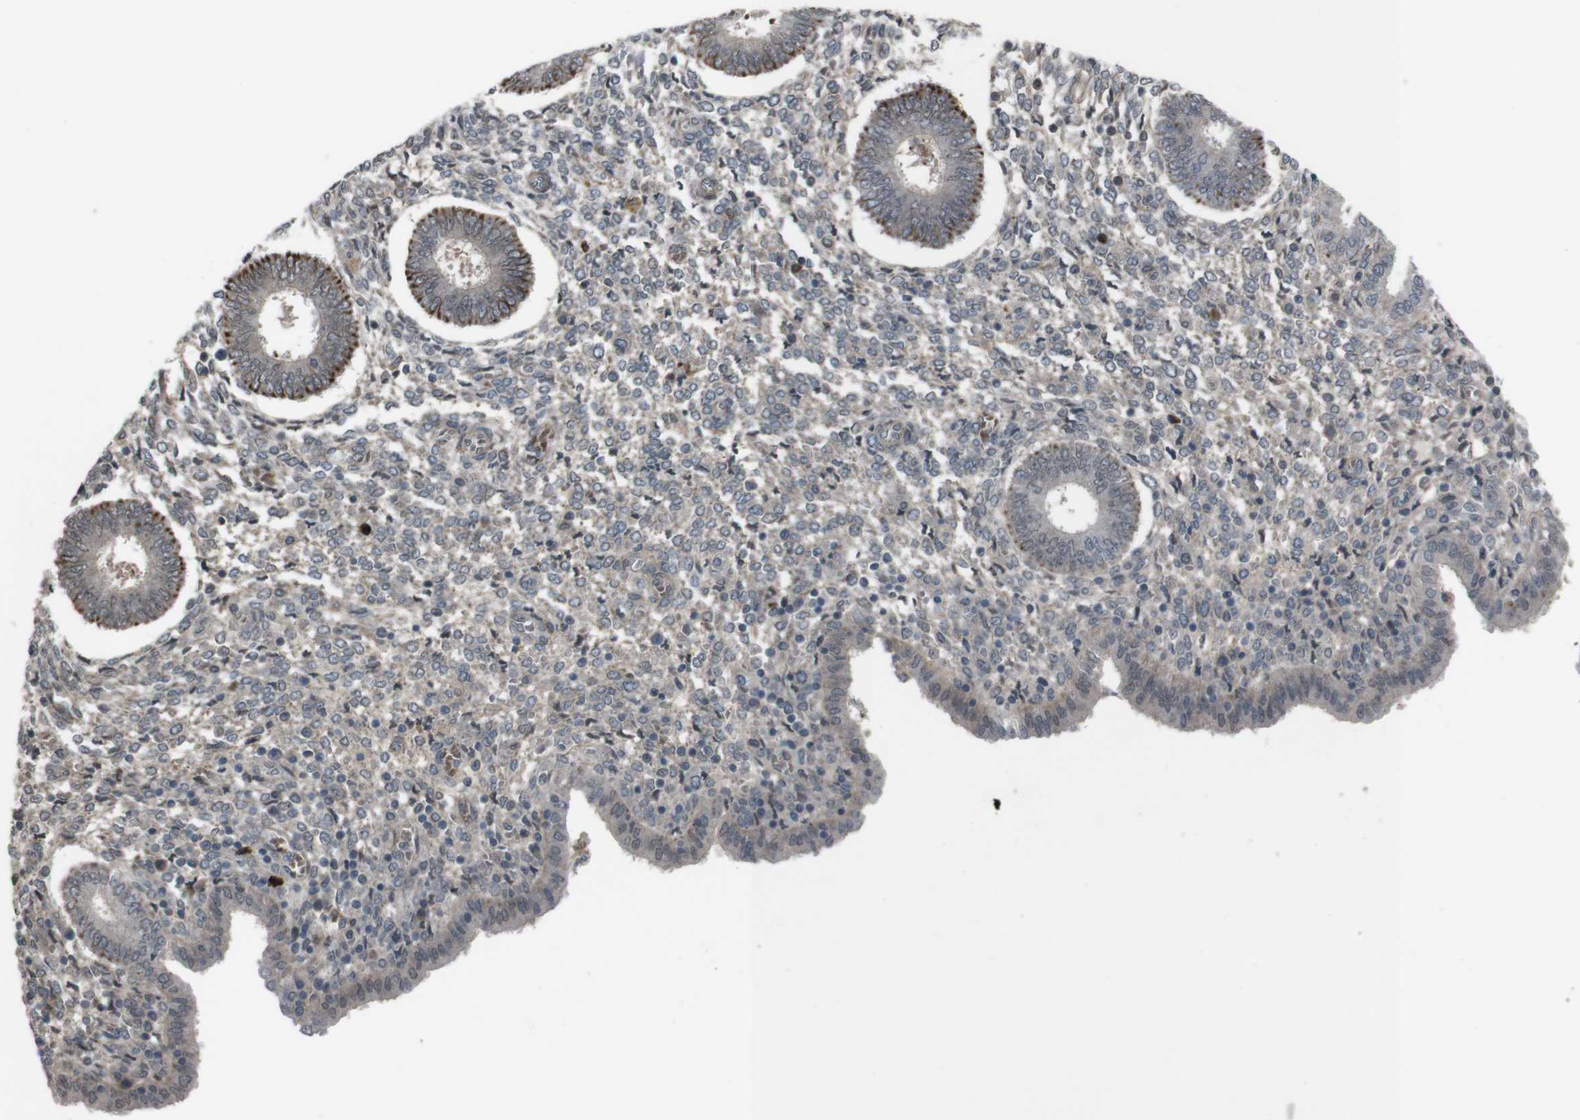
{"staining": {"intensity": "weak", "quantity": "25%-75%", "location": "cytoplasmic/membranous"}, "tissue": "endometrium", "cell_type": "Cells in endometrial stroma", "image_type": "normal", "snomed": [{"axis": "morphology", "description": "Normal tissue, NOS"}, {"axis": "topography", "description": "Endometrium"}], "caption": "Weak cytoplasmic/membranous positivity for a protein is identified in about 25%-75% of cells in endometrial stroma of unremarkable endometrium using IHC.", "gene": "SS18L1", "patient": {"sex": "female", "age": 35}}